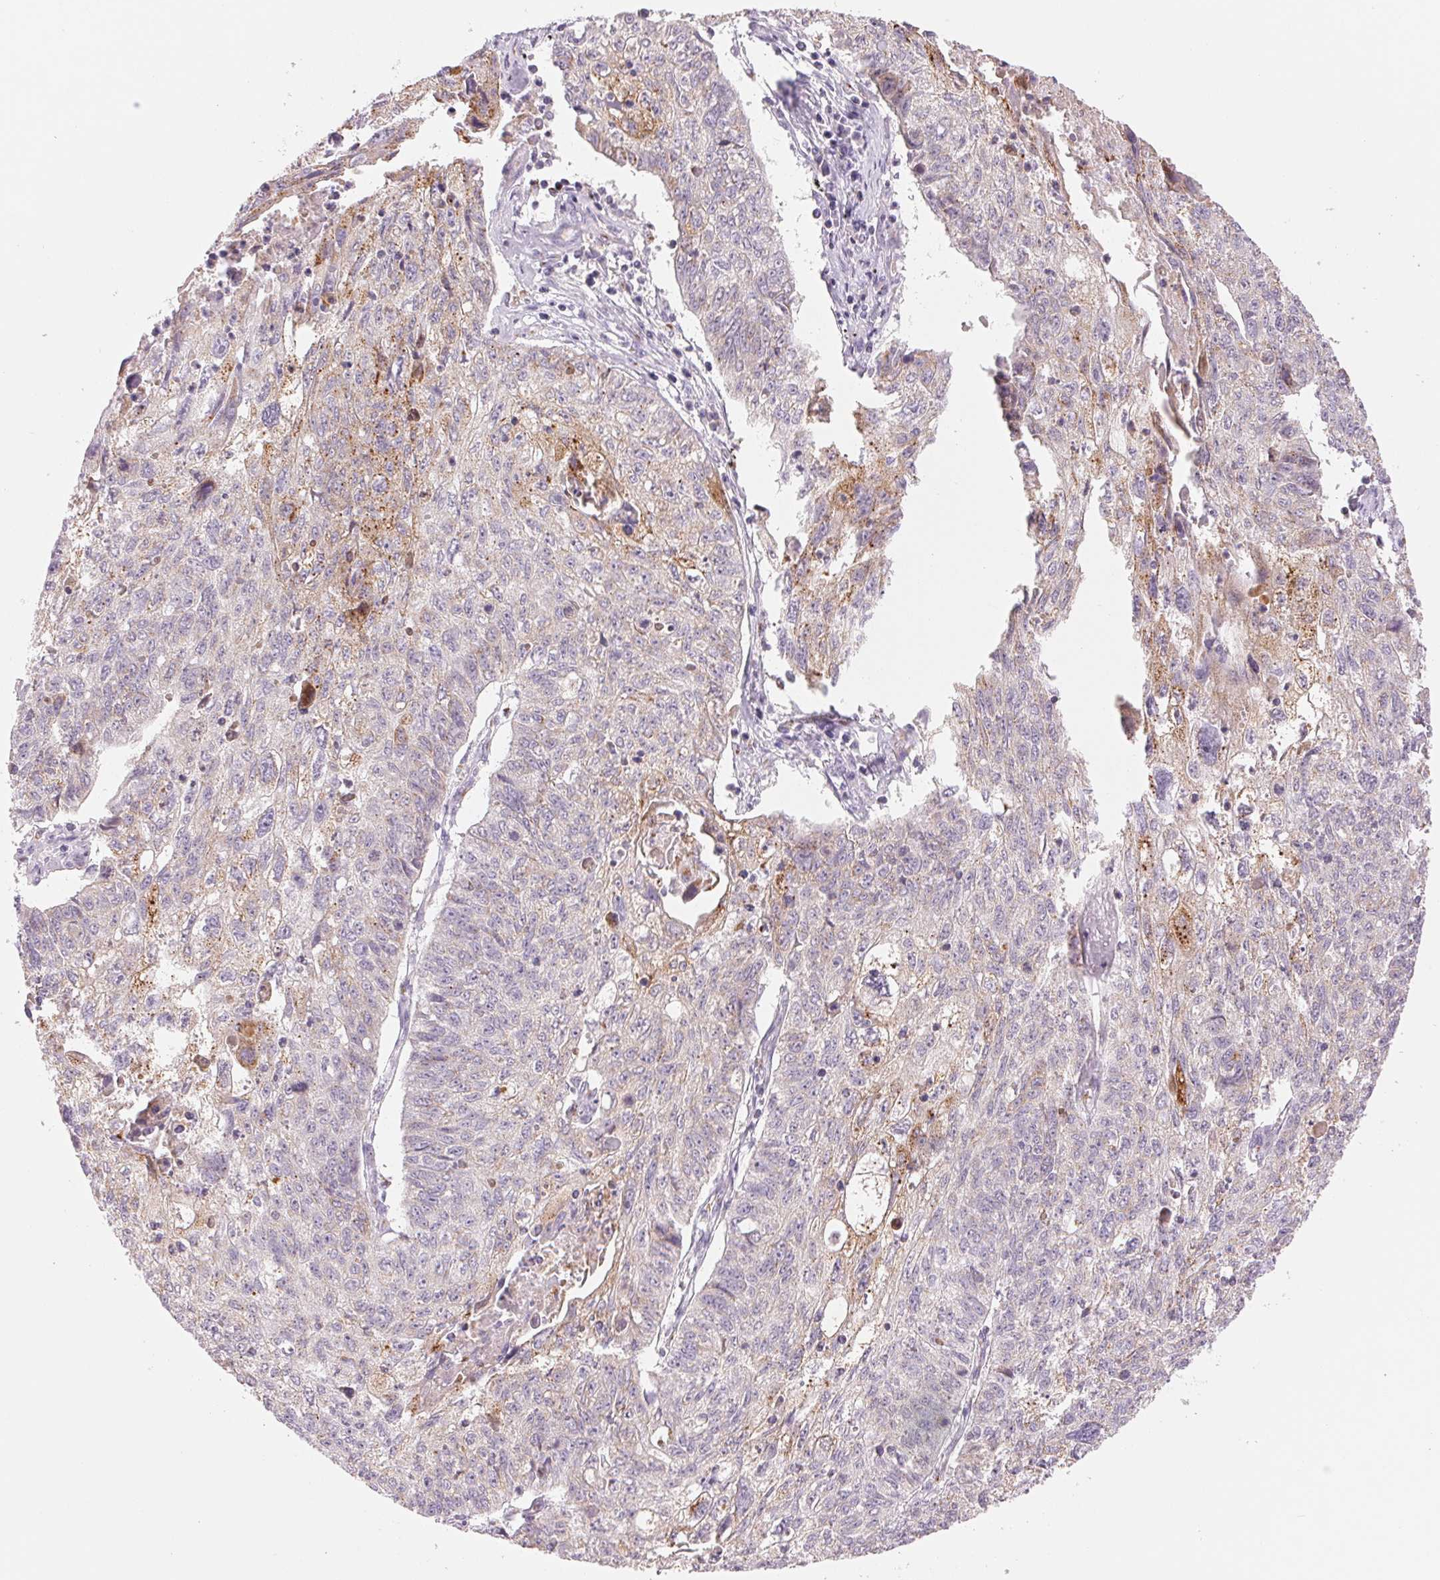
{"staining": {"intensity": "weak", "quantity": "<25%", "location": "cytoplasmic/membranous"}, "tissue": "lung cancer", "cell_type": "Tumor cells", "image_type": "cancer", "snomed": [{"axis": "morphology", "description": "Normal morphology"}, {"axis": "morphology", "description": "Aneuploidy"}, {"axis": "morphology", "description": "Squamous cell carcinoma, NOS"}, {"axis": "topography", "description": "Lymph node"}, {"axis": "topography", "description": "Lung"}], "caption": "There is no significant staining in tumor cells of aneuploidy (lung).", "gene": "GALNT7", "patient": {"sex": "female", "age": 76}}